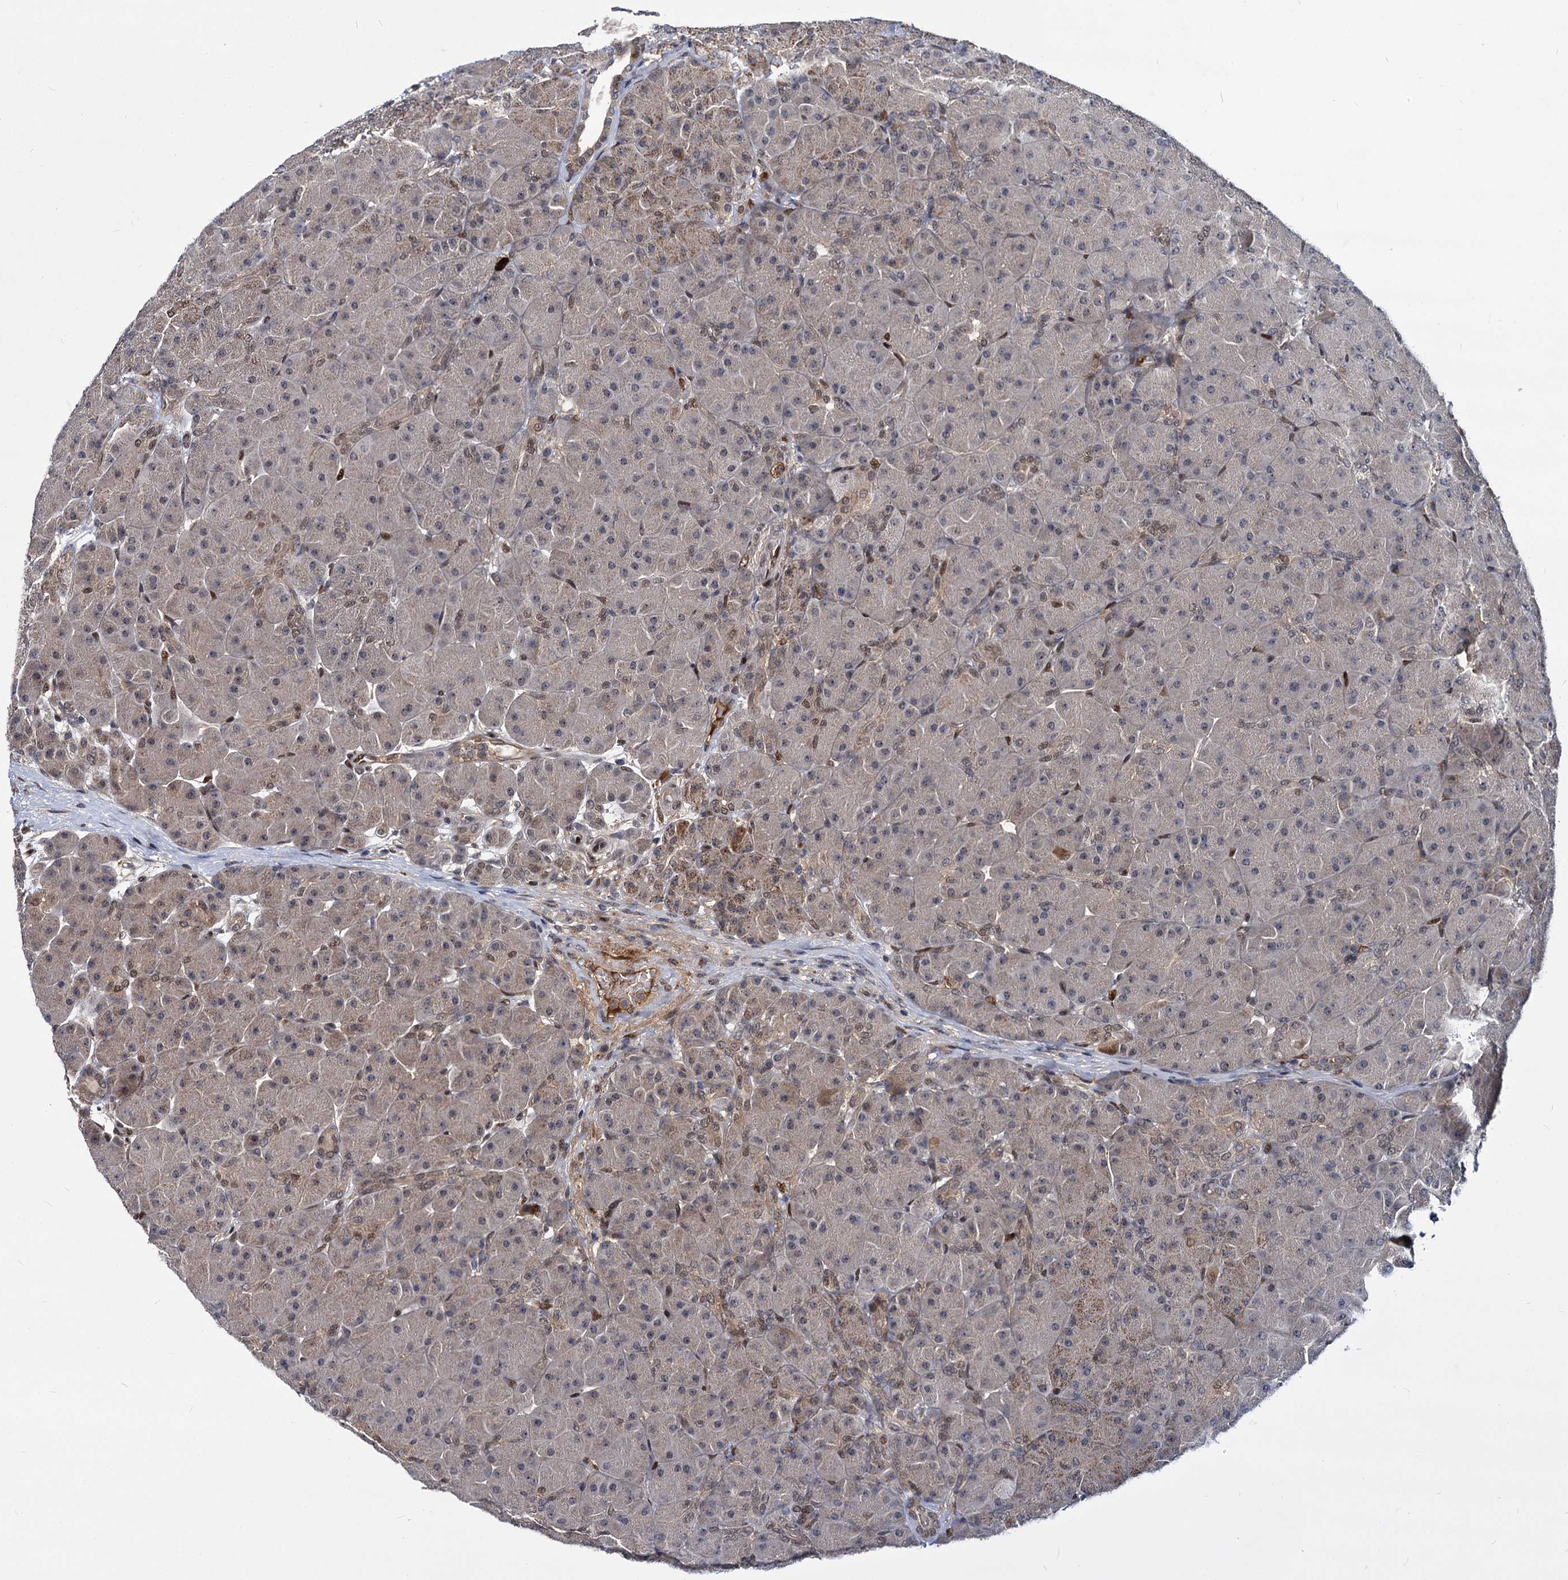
{"staining": {"intensity": "moderate", "quantity": ">75%", "location": "cytoplasmic/membranous,nuclear"}, "tissue": "pancreas", "cell_type": "Exocrine glandular cells", "image_type": "normal", "snomed": [{"axis": "morphology", "description": "Normal tissue, NOS"}, {"axis": "topography", "description": "Pancreas"}], "caption": "The photomicrograph displays staining of normal pancreas, revealing moderate cytoplasmic/membranous,nuclear protein expression (brown color) within exocrine glandular cells. The protein of interest is stained brown, and the nuclei are stained in blue (DAB IHC with brightfield microscopy, high magnification).", "gene": "MAML2", "patient": {"sex": "male", "age": 66}}